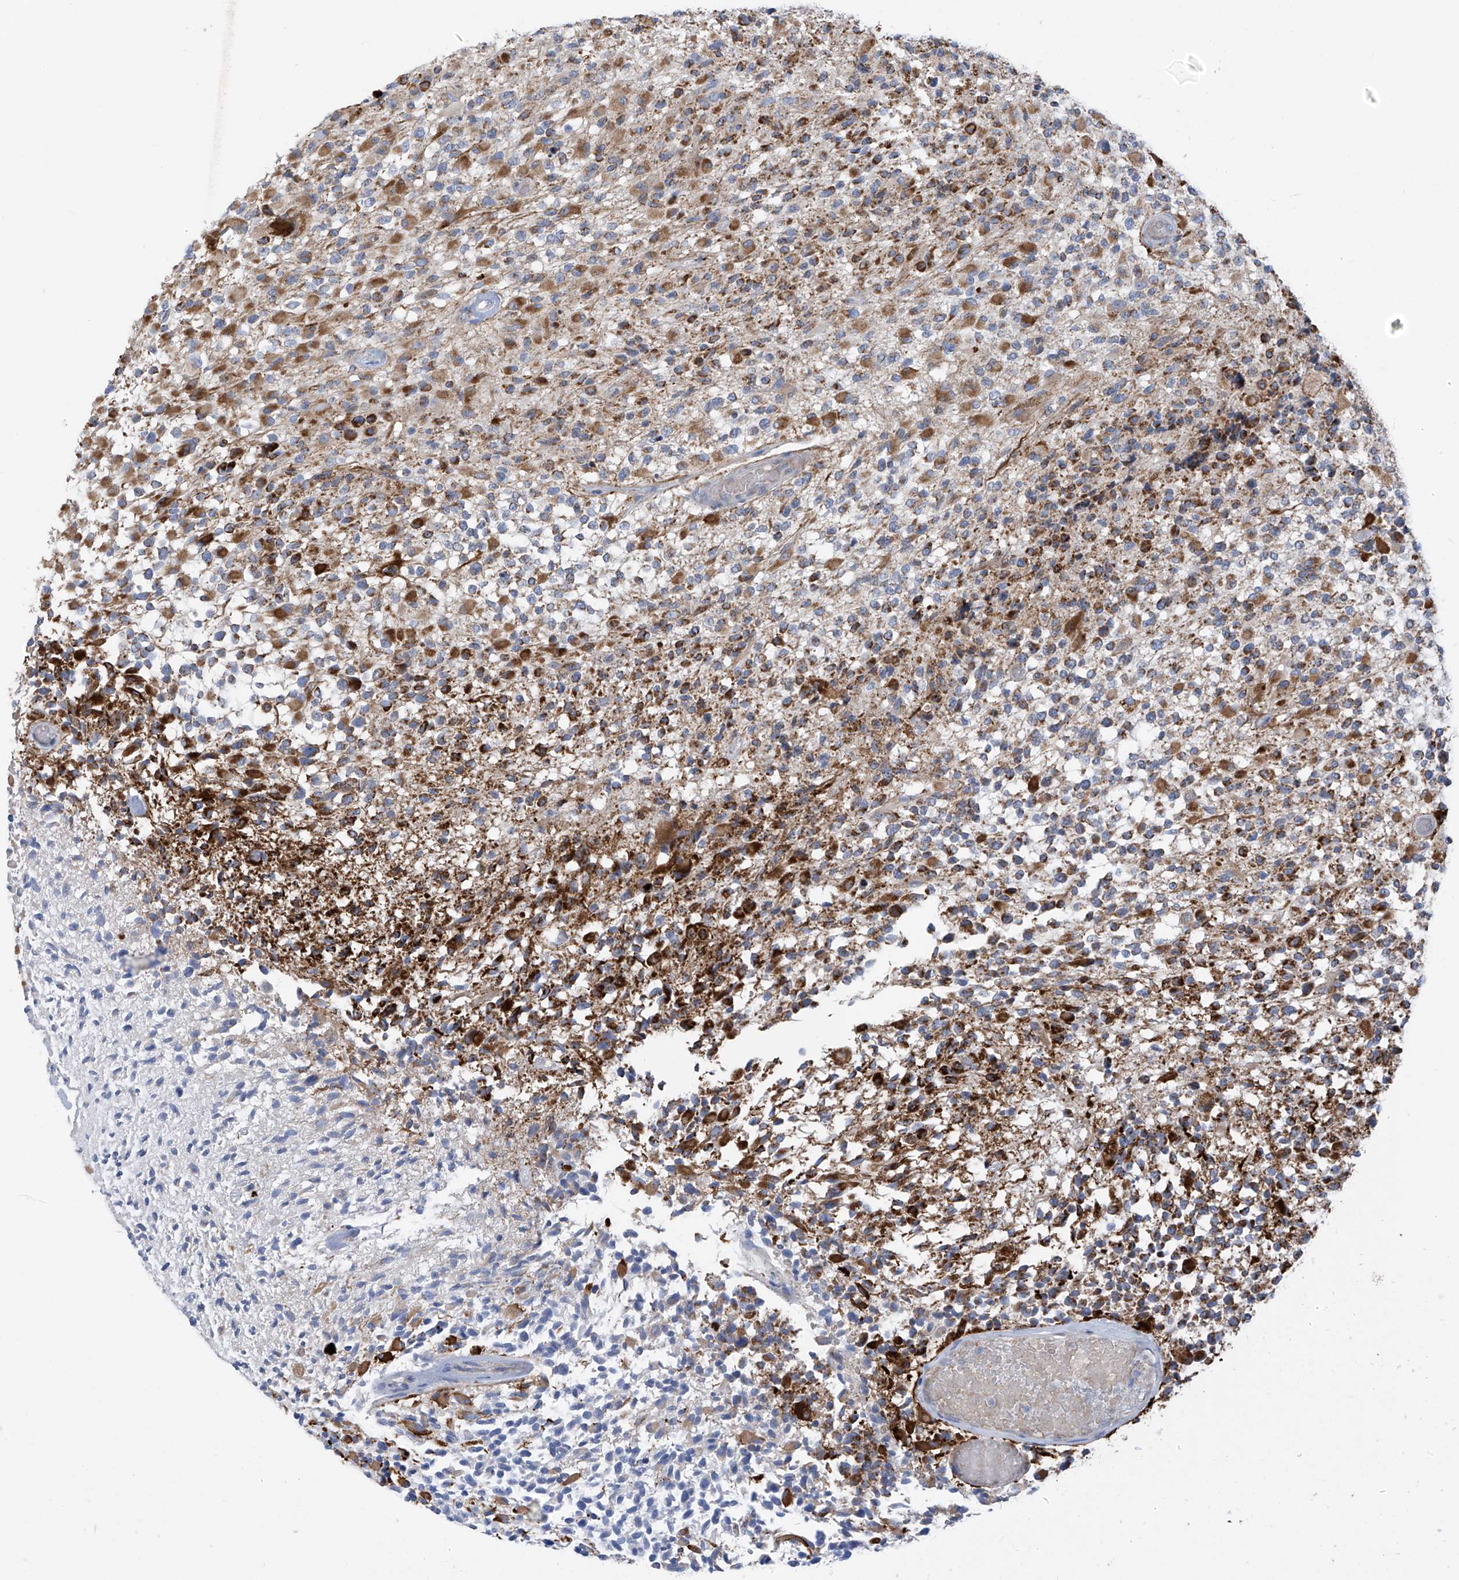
{"staining": {"intensity": "moderate", "quantity": ">75%", "location": "cytoplasmic/membranous"}, "tissue": "glioma", "cell_type": "Tumor cells", "image_type": "cancer", "snomed": [{"axis": "morphology", "description": "Glioma, malignant, High grade"}, {"axis": "morphology", "description": "Glioblastoma, NOS"}, {"axis": "topography", "description": "Brain"}], "caption": "Immunohistochemical staining of glioblastoma exhibits moderate cytoplasmic/membranous protein positivity in about >75% of tumor cells.", "gene": "EOMES", "patient": {"sex": "male", "age": 60}}